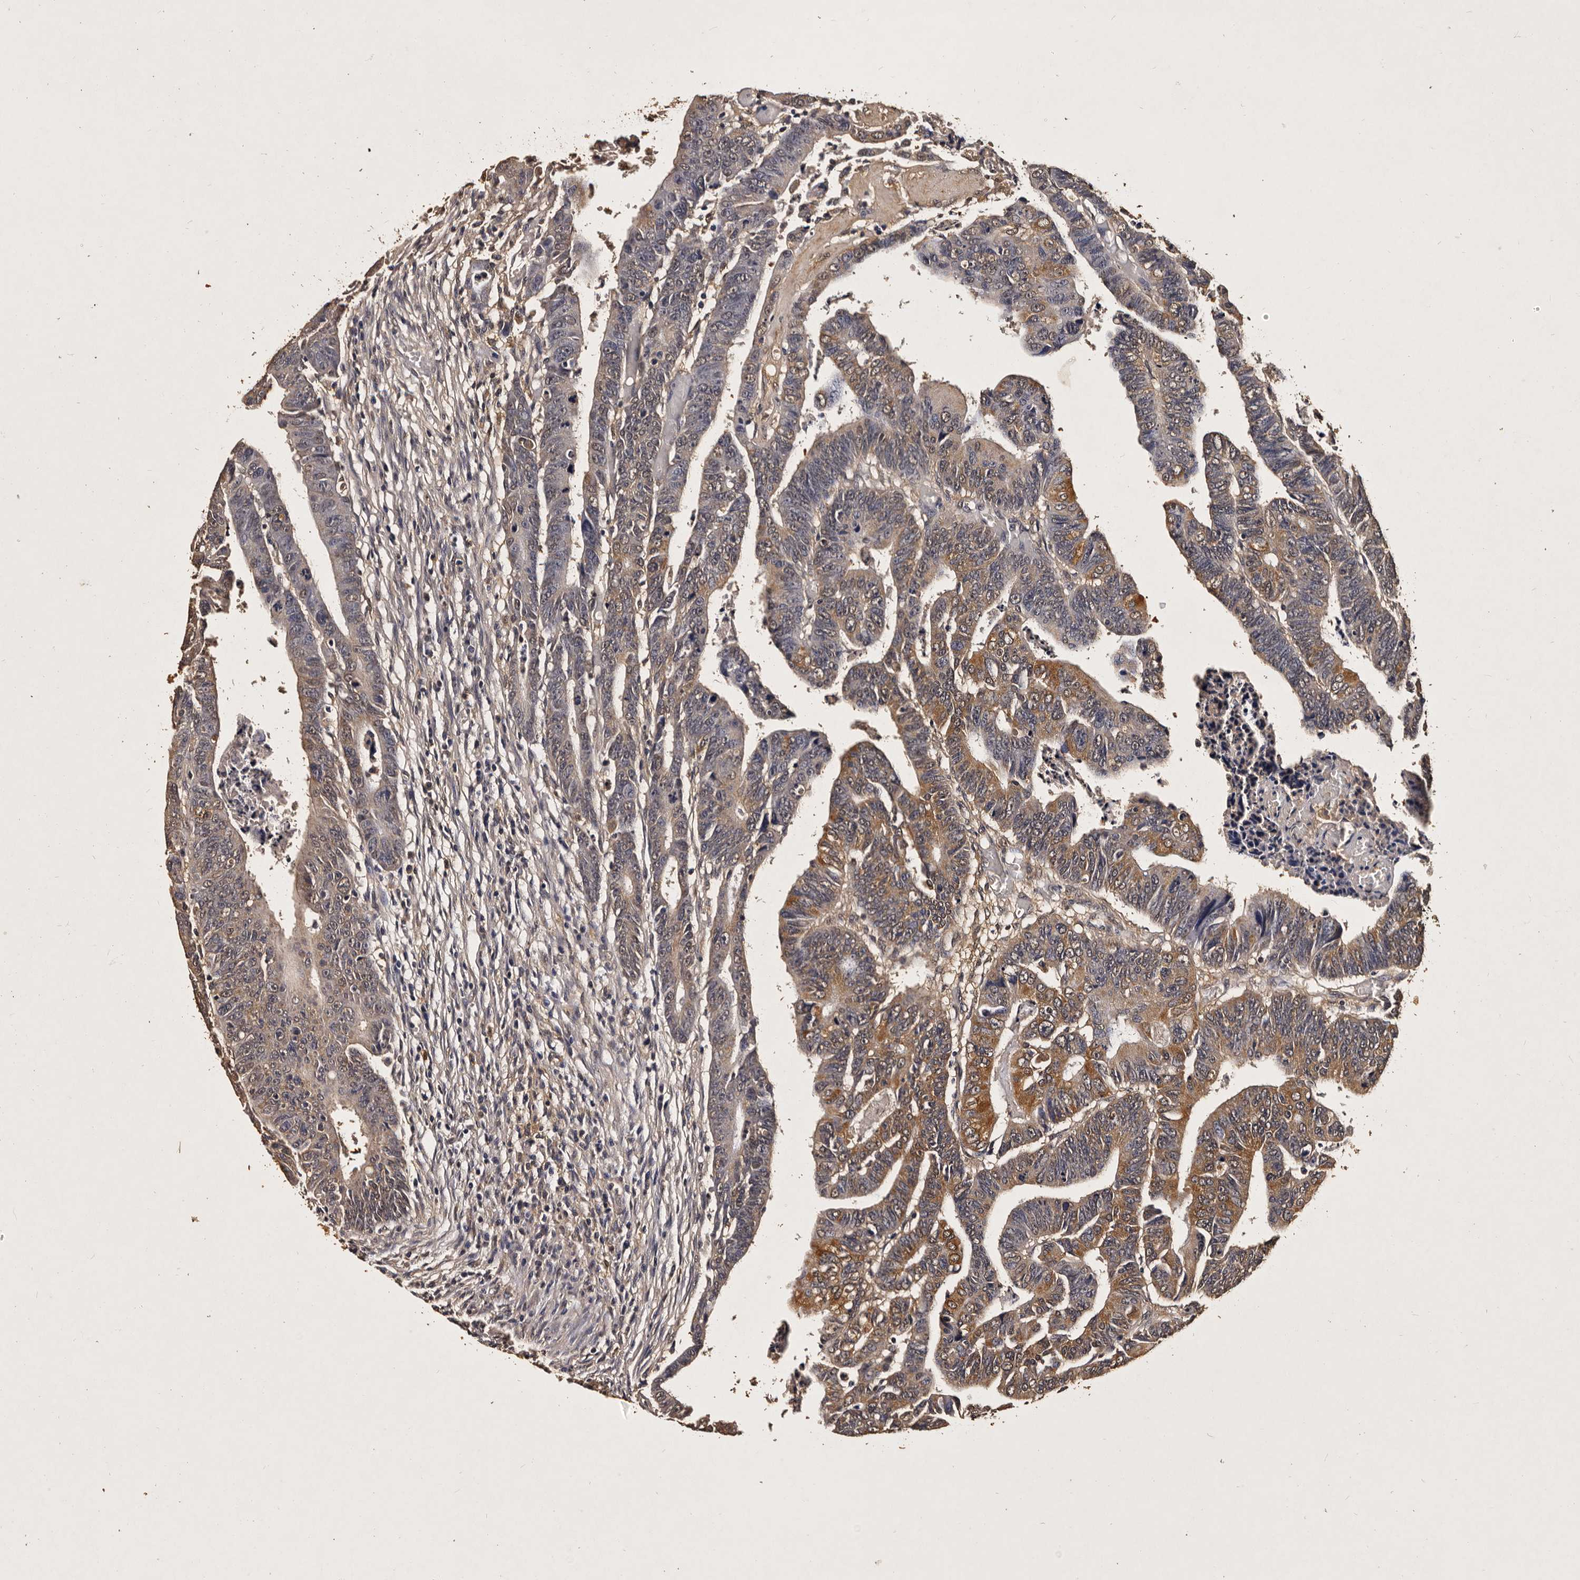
{"staining": {"intensity": "moderate", "quantity": "25%-75%", "location": "cytoplasmic/membranous"}, "tissue": "colorectal cancer", "cell_type": "Tumor cells", "image_type": "cancer", "snomed": [{"axis": "morphology", "description": "Adenocarcinoma, NOS"}, {"axis": "topography", "description": "Rectum"}], "caption": "The micrograph displays a brown stain indicating the presence of a protein in the cytoplasmic/membranous of tumor cells in adenocarcinoma (colorectal).", "gene": "PARS2", "patient": {"sex": "female", "age": 65}}